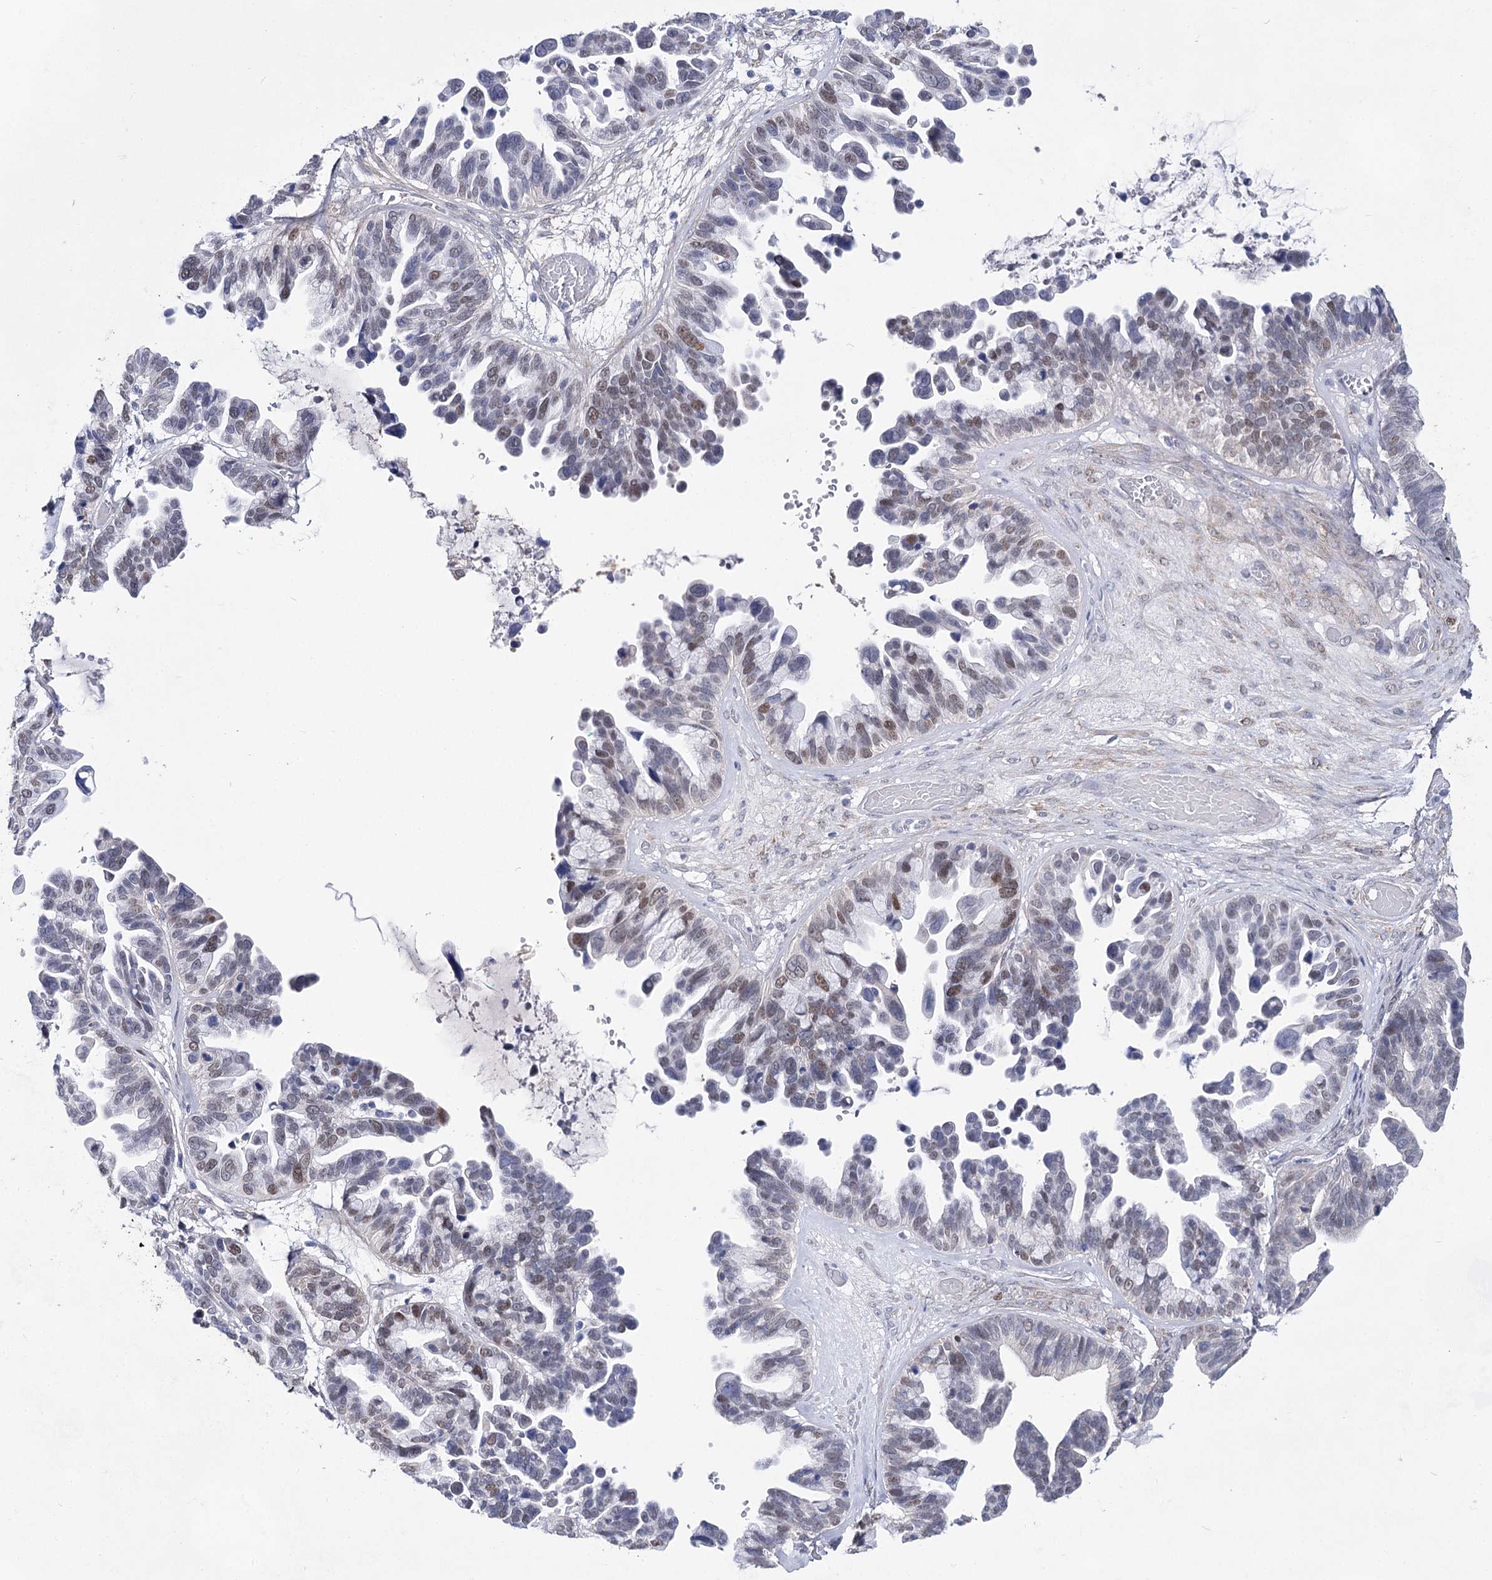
{"staining": {"intensity": "moderate", "quantity": "<25%", "location": "nuclear"}, "tissue": "ovarian cancer", "cell_type": "Tumor cells", "image_type": "cancer", "snomed": [{"axis": "morphology", "description": "Cystadenocarcinoma, serous, NOS"}, {"axis": "topography", "description": "Ovary"}], "caption": "Ovarian cancer (serous cystadenocarcinoma) stained for a protein (brown) reveals moderate nuclear positive positivity in about <25% of tumor cells.", "gene": "UGDH", "patient": {"sex": "female", "age": 56}}